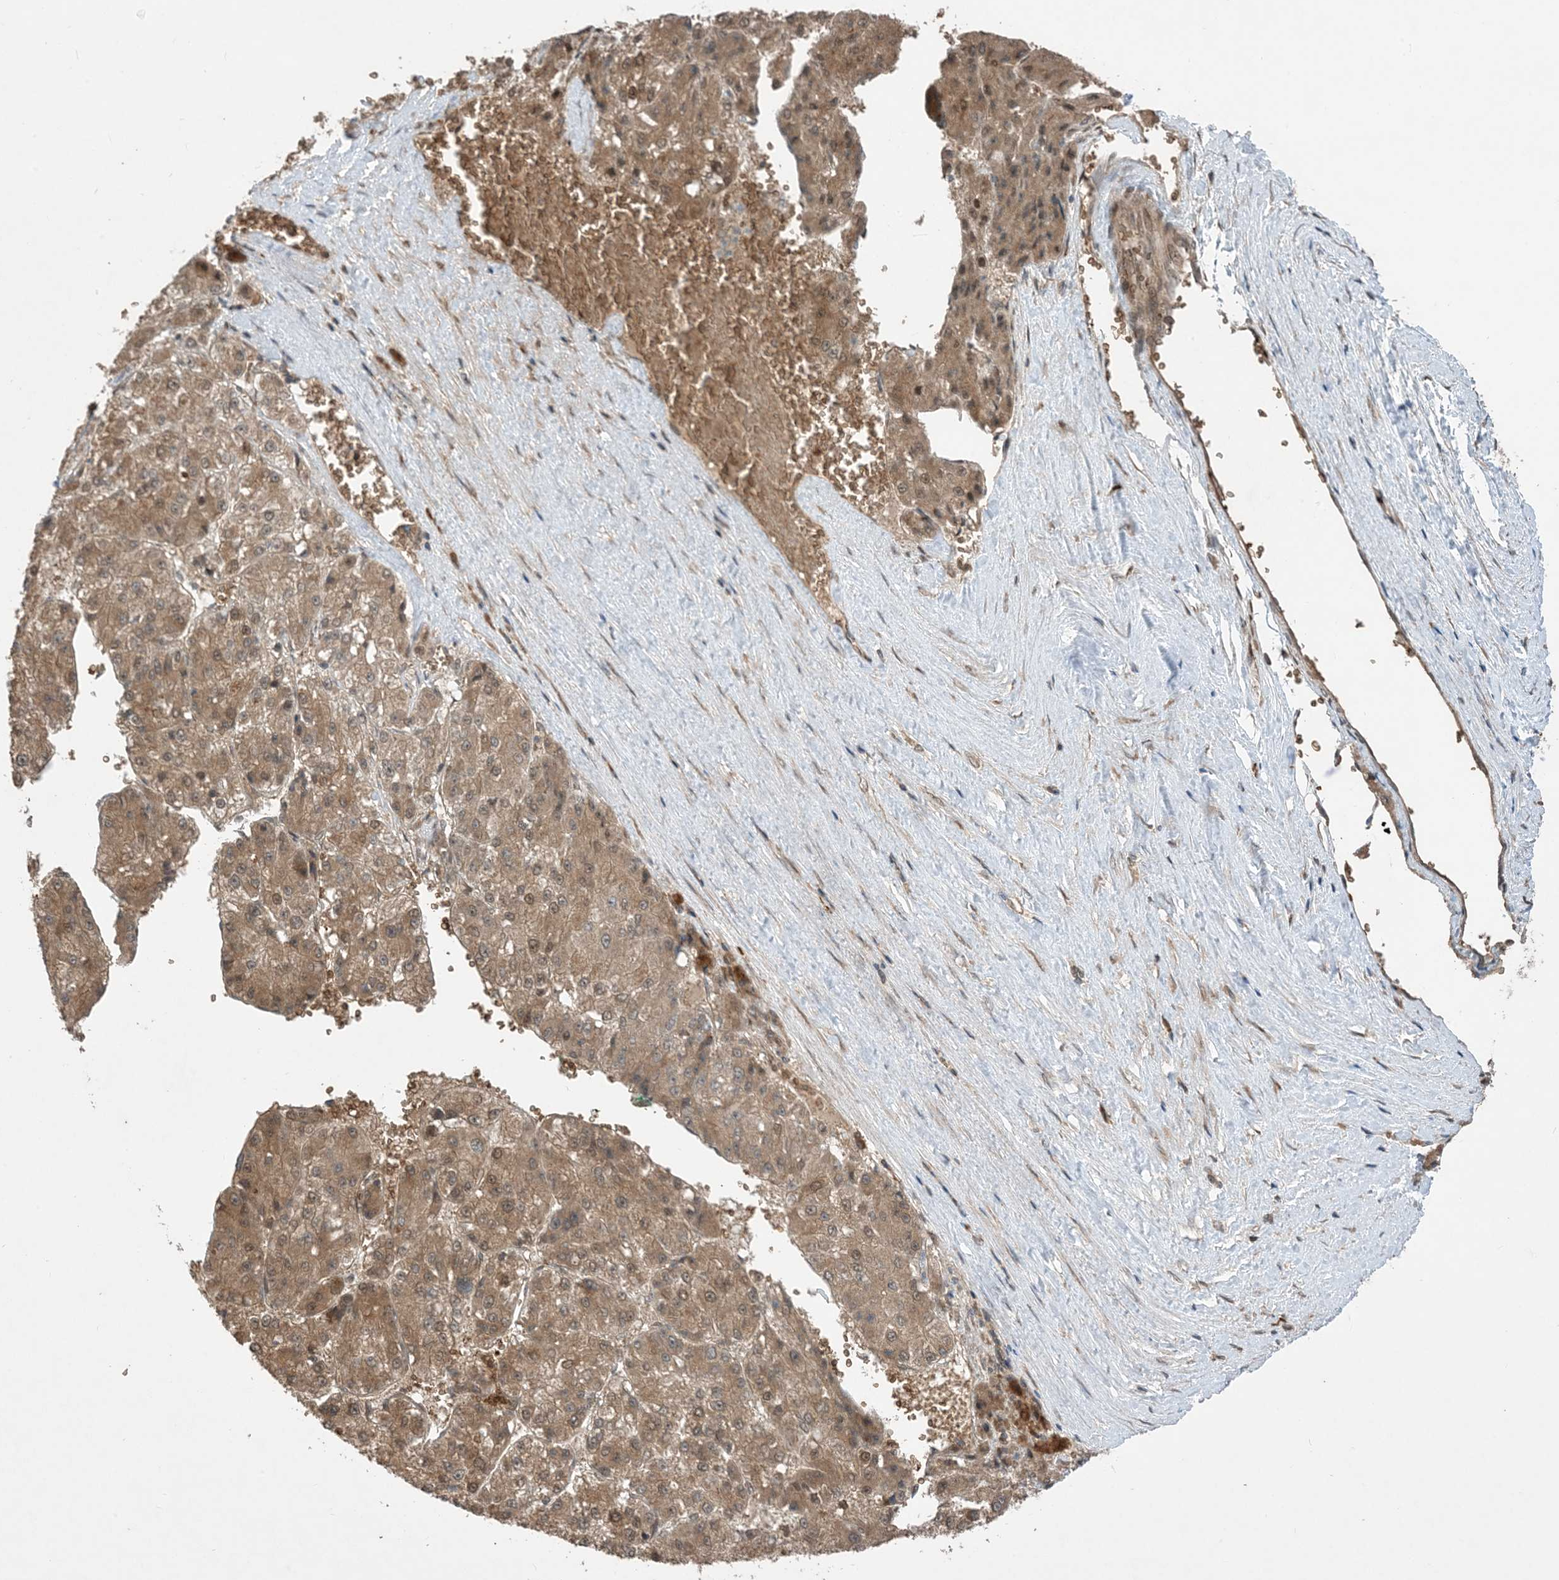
{"staining": {"intensity": "moderate", "quantity": ">75%", "location": "cytoplasmic/membranous,nuclear"}, "tissue": "liver cancer", "cell_type": "Tumor cells", "image_type": "cancer", "snomed": [{"axis": "morphology", "description": "Carcinoma, Hepatocellular, NOS"}, {"axis": "topography", "description": "Liver"}], "caption": "Liver hepatocellular carcinoma stained with DAB IHC exhibits medium levels of moderate cytoplasmic/membranous and nuclear staining in about >75% of tumor cells.", "gene": "PUSL1", "patient": {"sex": "female", "age": 73}}